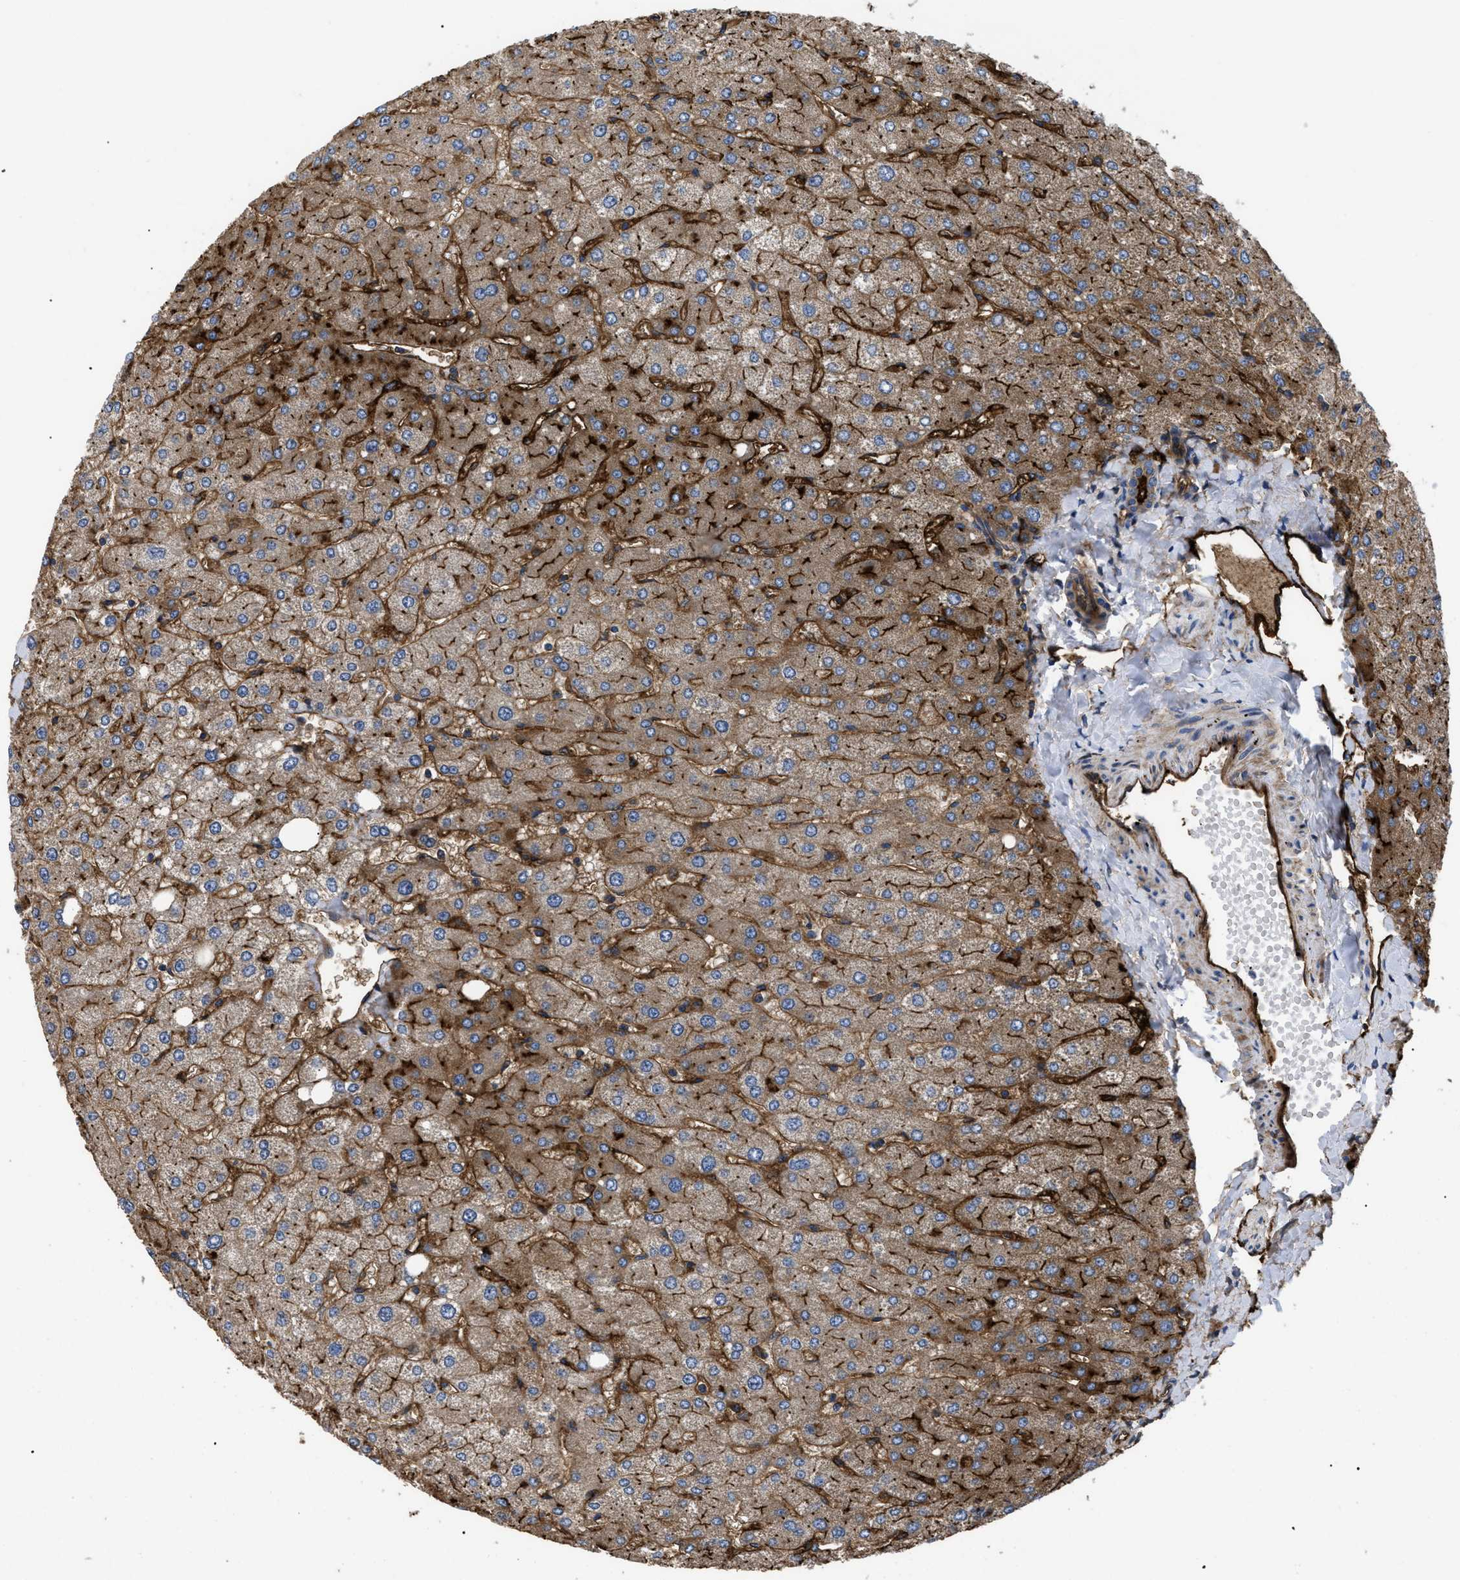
{"staining": {"intensity": "moderate", "quantity": ">75%", "location": "cytoplasmic/membranous"}, "tissue": "liver", "cell_type": "Cholangiocytes", "image_type": "normal", "snomed": [{"axis": "morphology", "description": "Normal tissue, NOS"}, {"axis": "topography", "description": "Liver"}], "caption": "About >75% of cholangiocytes in benign human liver demonstrate moderate cytoplasmic/membranous protein expression as visualized by brown immunohistochemical staining.", "gene": "NT5E", "patient": {"sex": "male", "age": 55}}